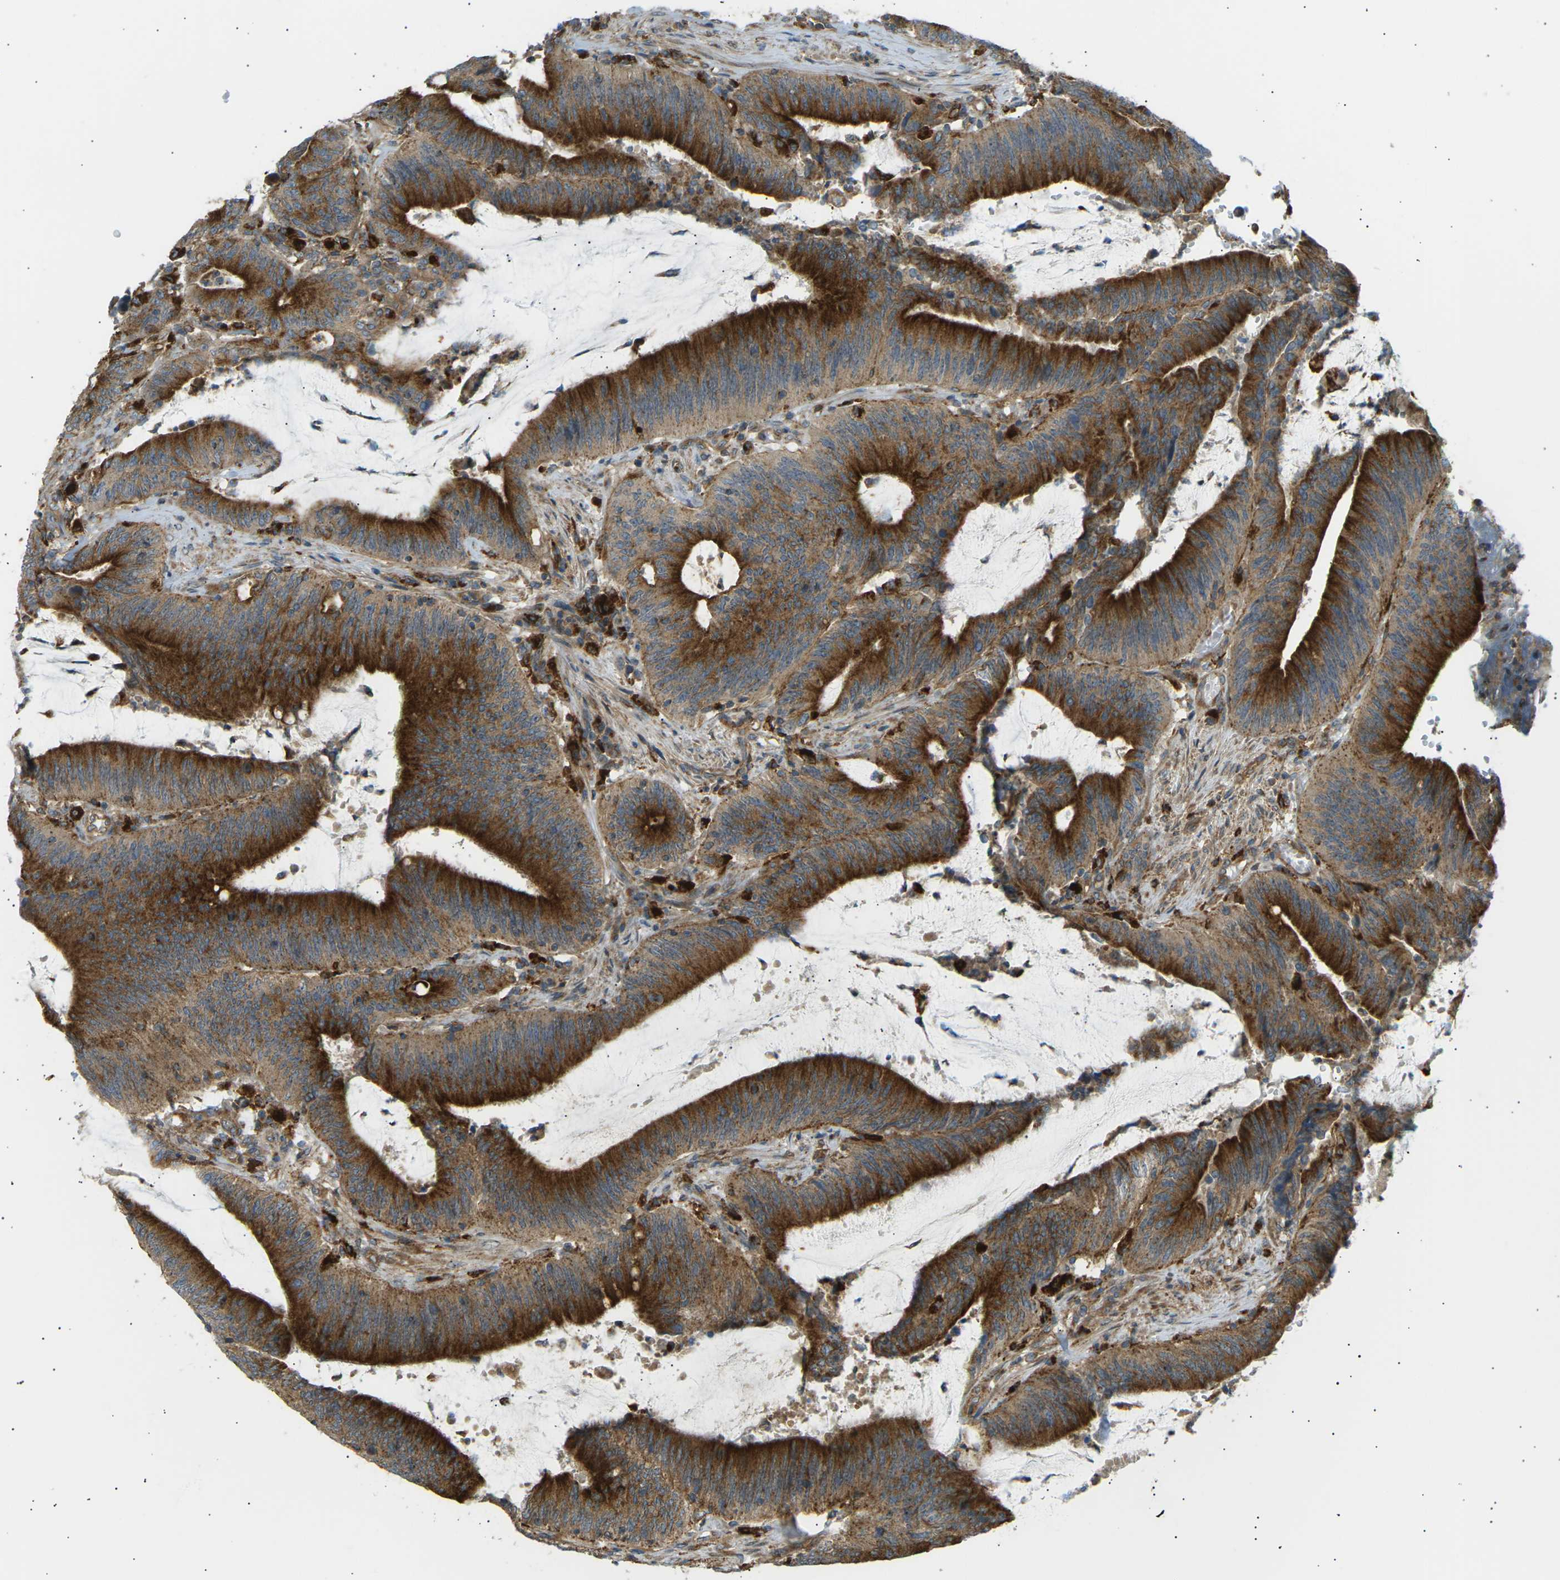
{"staining": {"intensity": "strong", "quantity": "25%-75%", "location": "cytoplasmic/membranous"}, "tissue": "colorectal cancer", "cell_type": "Tumor cells", "image_type": "cancer", "snomed": [{"axis": "morphology", "description": "Normal tissue, NOS"}, {"axis": "morphology", "description": "Adenocarcinoma, NOS"}, {"axis": "topography", "description": "Rectum"}], "caption": "DAB (3,3'-diaminobenzidine) immunohistochemical staining of colorectal cancer (adenocarcinoma) reveals strong cytoplasmic/membranous protein positivity in approximately 25%-75% of tumor cells.", "gene": "CDK17", "patient": {"sex": "female", "age": 66}}